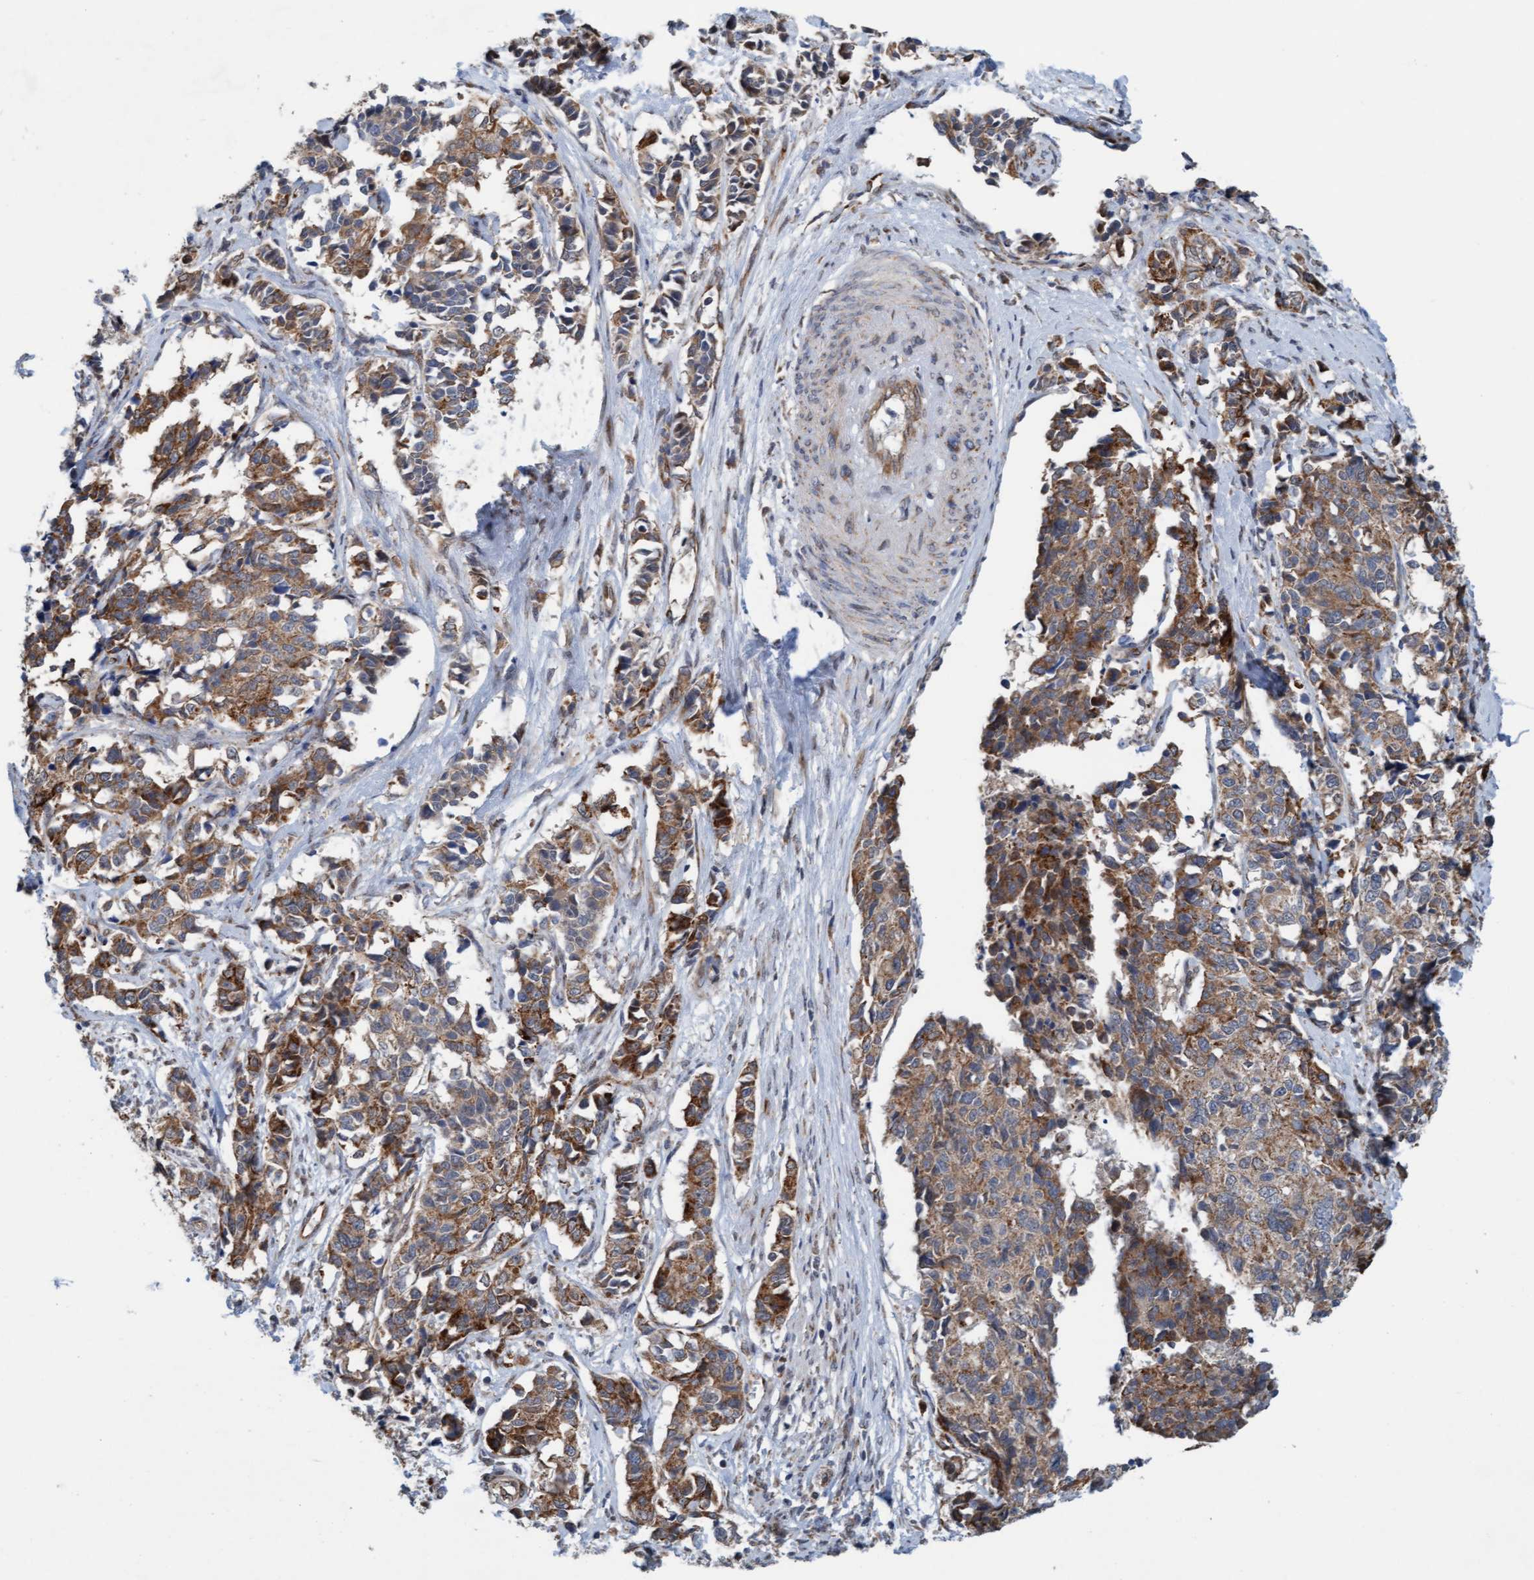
{"staining": {"intensity": "strong", "quantity": ">75%", "location": "cytoplasmic/membranous"}, "tissue": "cervical cancer", "cell_type": "Tumor cells", "image_type": "cancer", "snomed": [{"axis": "morphology", "description": "Normal tissue, NOS"}, {"axis": "morphology", "description": "Squamous cell carcinoma, NOS"}, {"axis": "topography", "description": "Cervix"}], "caption": "A histopathology image showing strong cytoplasmic/membranous staining in about >75% of tumor cells in squamous cell carcinoma (cervical), as visualized by brown immunohistochemical staining.", "gene": "ZNF566", "patient": {"sex": "female", "age": 35}}